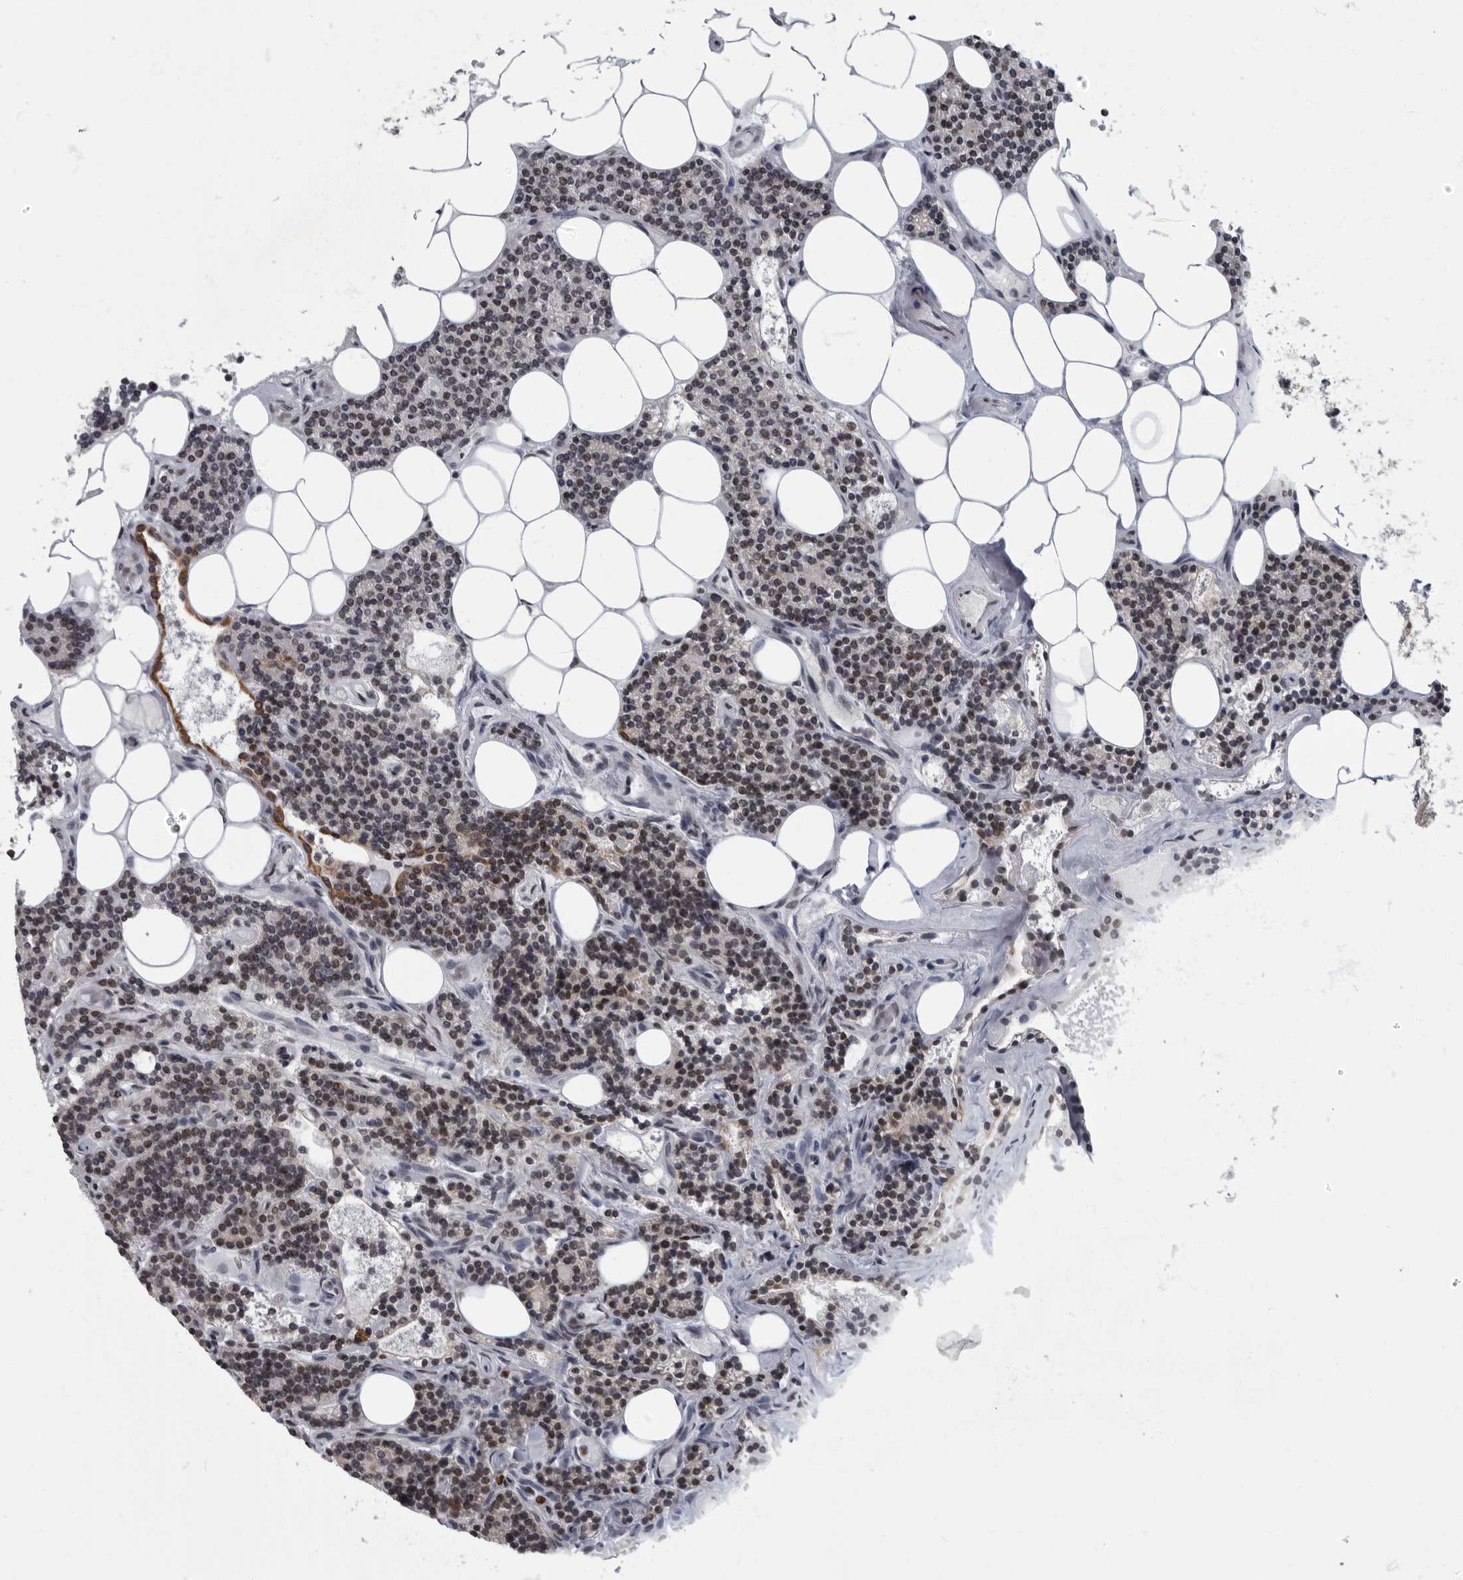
{"staining": {"intensity": "weak", "quantity": ">75%", "location": "nuclear"}, "tissue": "parathyroid gland", "cell_type": "Glandular cells", "image_type": "normal", "snomed": [{"axis": "morphology", "description": "Normal tissue, NOS"}, {"axis": "topography", "description": "Parathyroid gland"}], "caption": "Glandular cells show low levels of weak nuclear staining in about >75% of cells in unremarkable parathyroid gland.", "gene": "EVI5", "patient": {"sex": "female", "age": 43}}